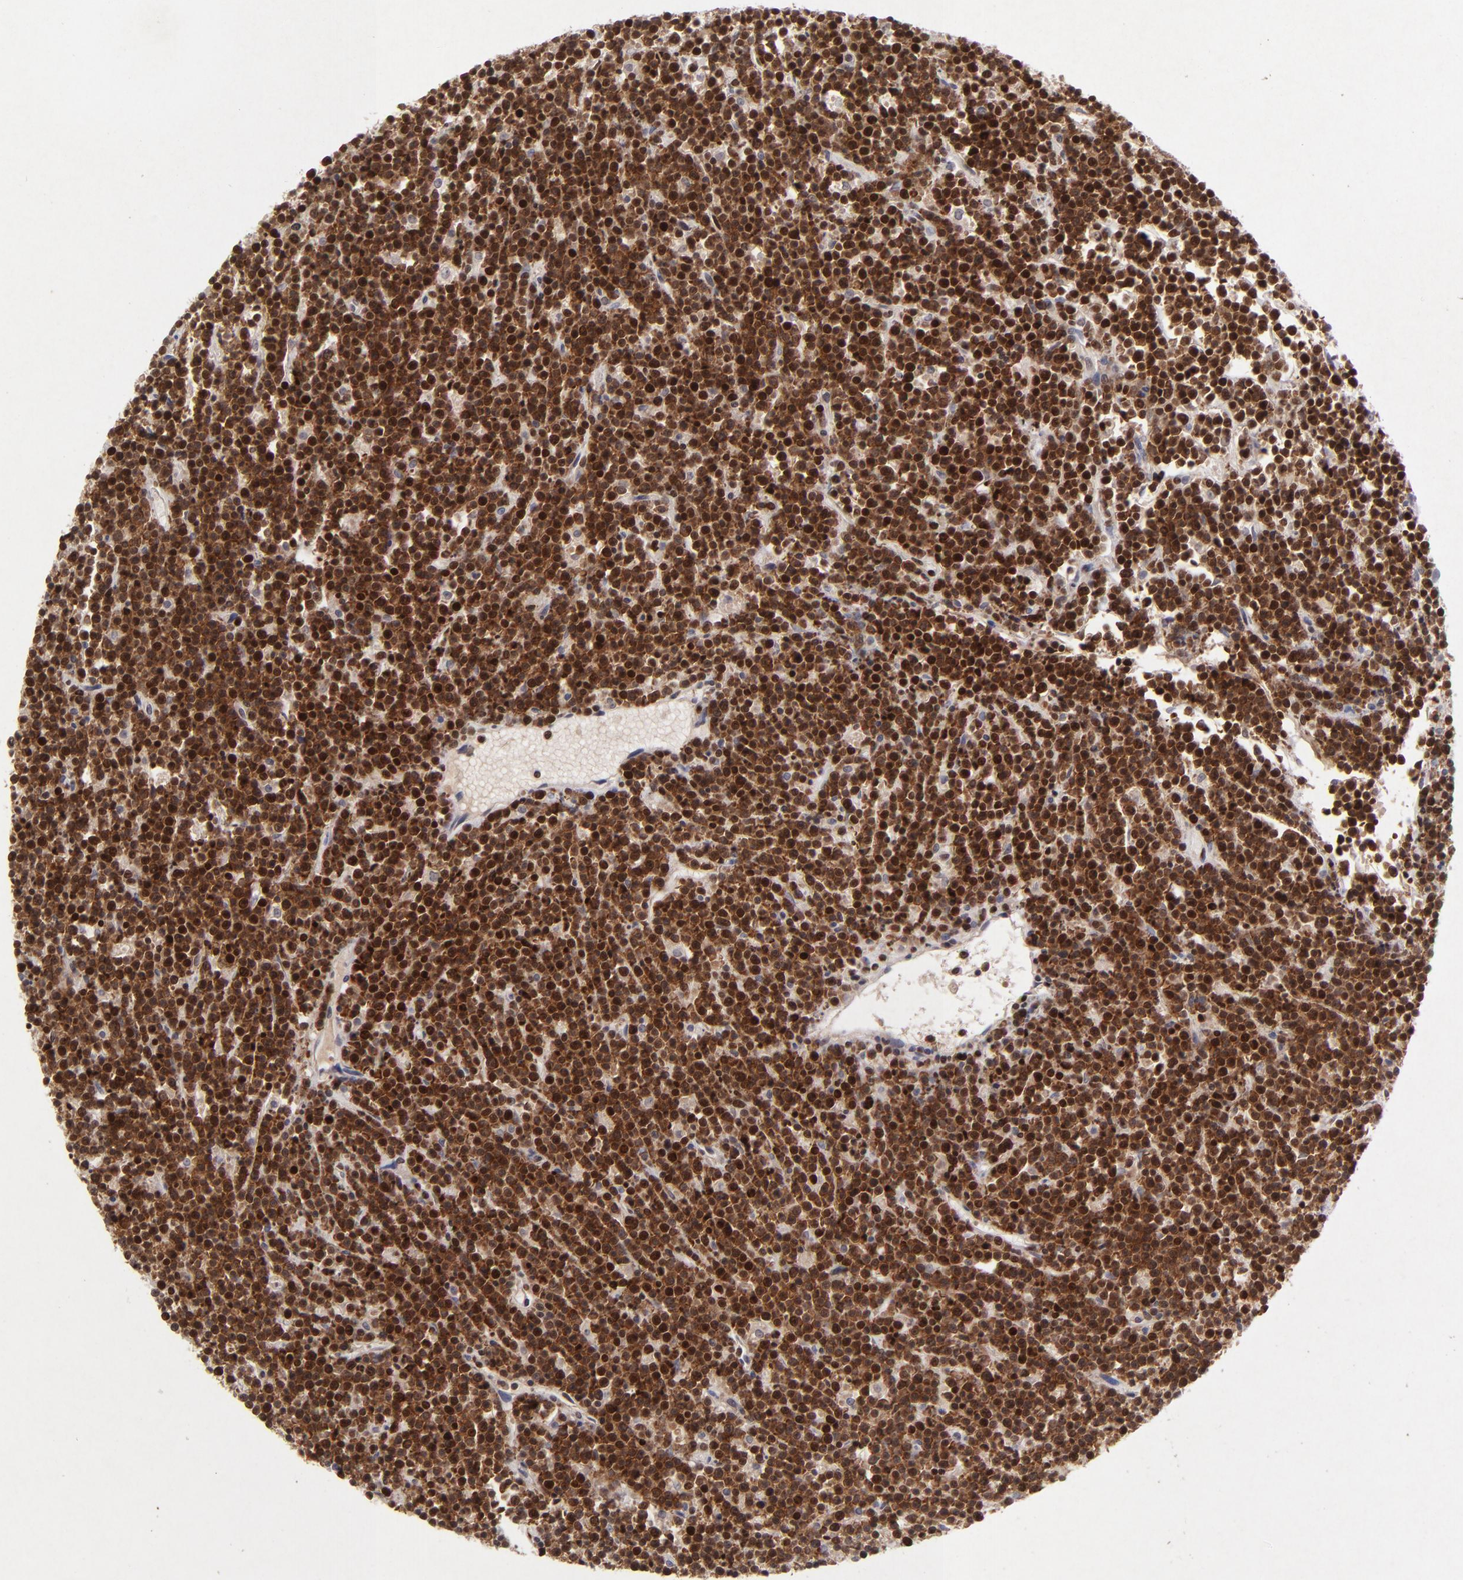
{"staining": {"intensity": "strong", "quantity": ">75%", "location": "nuclear"}, "tissue": "lymphoma", "cell_type": "Tumor cells", "image_type": "cancer", "snomed": [{"axis": "morphology", "description": "Malignant lymphoma, non-Hodgkin's type, High grade"}, {"axis": "topography", "description": "Ovary"}], "caption": "Malignant lymphoma, non-Hodgkin's type (high-grade) stained for a protein (brown) reveals strong nuclear positive staining in approximately >75% of tumor cells.", "gene": "FEN1", "patient": {"sex": "female", "age": 56}}